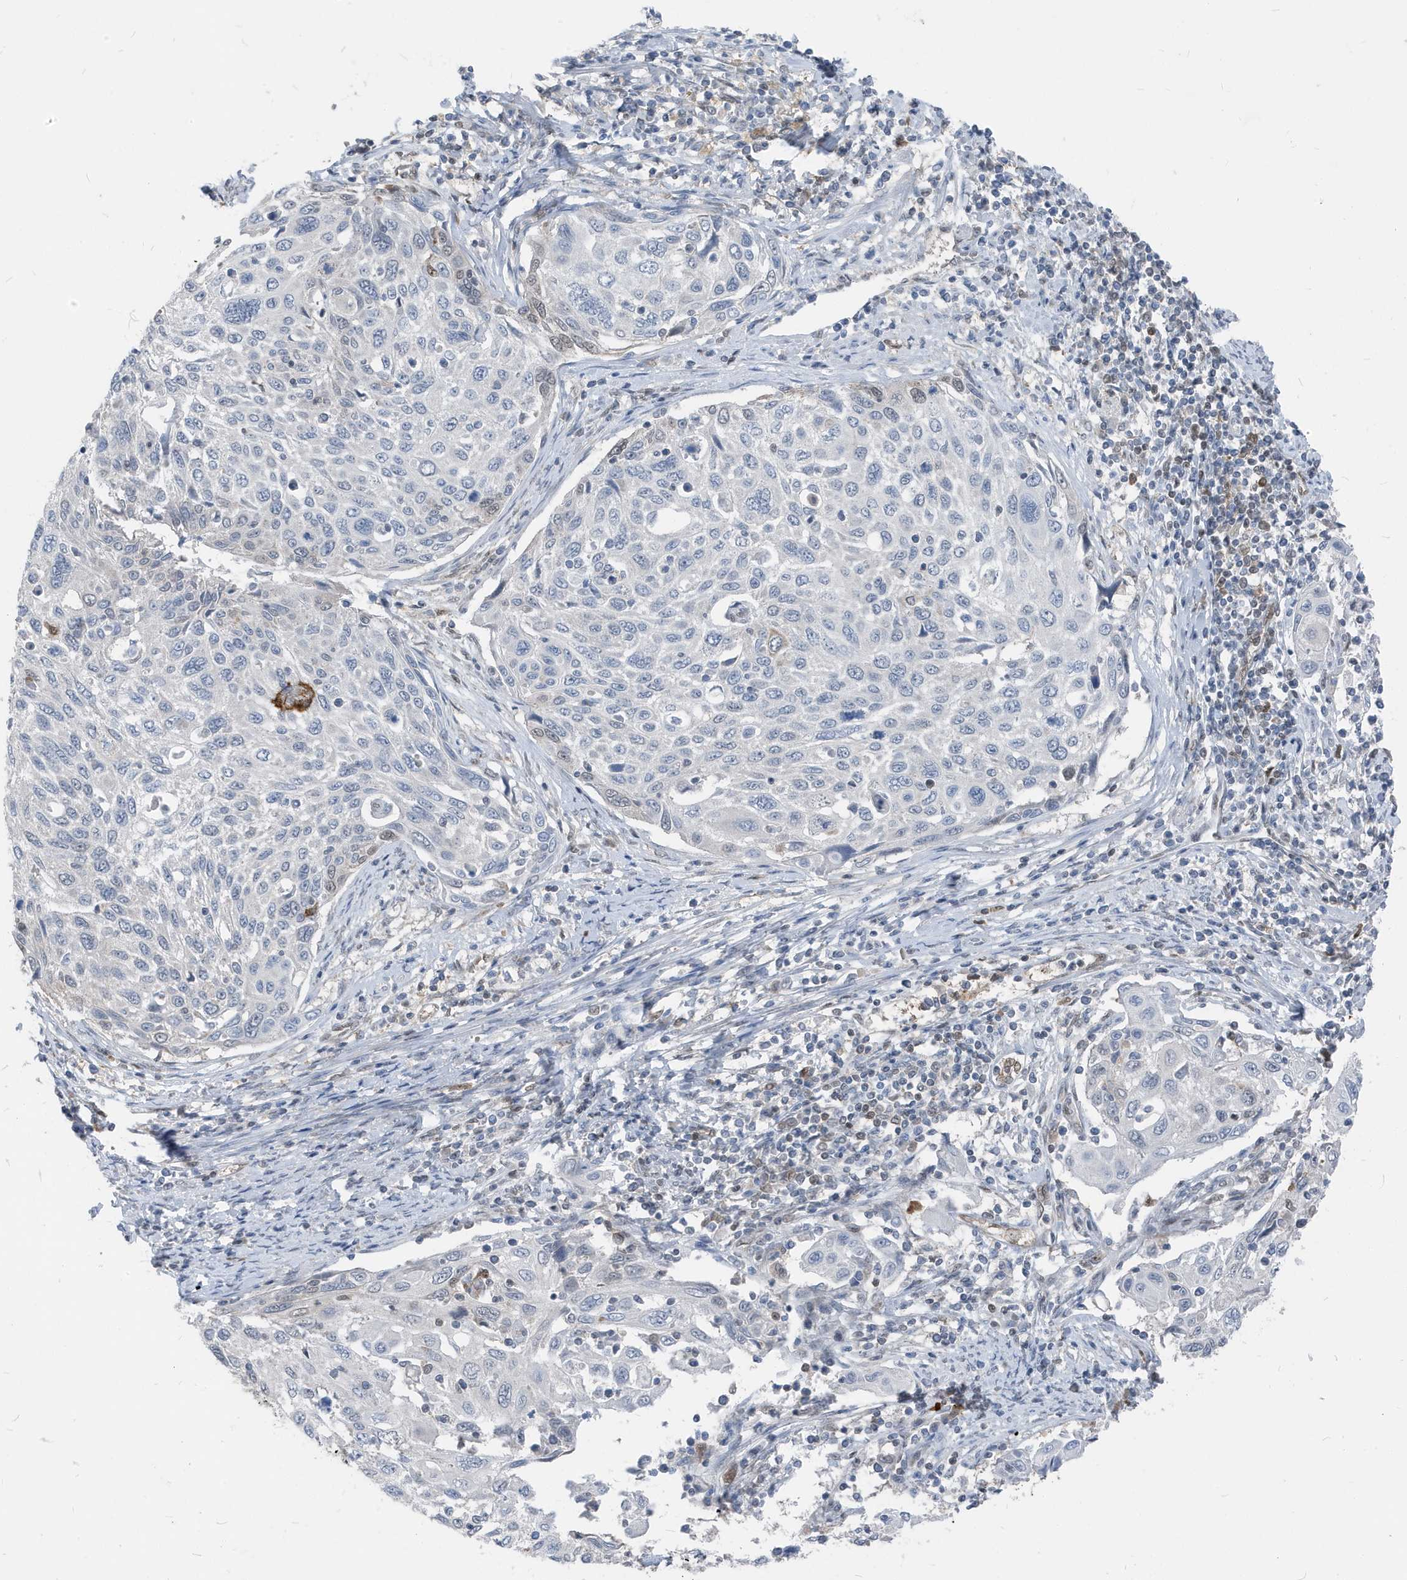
{"staining": {"intensity": "negative", "quantity": "none", "location": "none"}, "tissue": "cervical cancer", "cell_type": "Tumor cells", "image_type": "cancer", "snomed": [{"axis": "morphology", "description": "Squamous cell carcinoma, NOS"}, {"axis": "topography", "description": "Cervix"}], "caption": "This is a histopathology image of immunohistochemistry staining of cervical cancer, which shows no expression in tumor cells. (DAB immunohistochemistry visualized using brightfield microscopy, high magnification).", "gene": "NCOA7", "patient": {"sex": "female", "age": 70}}